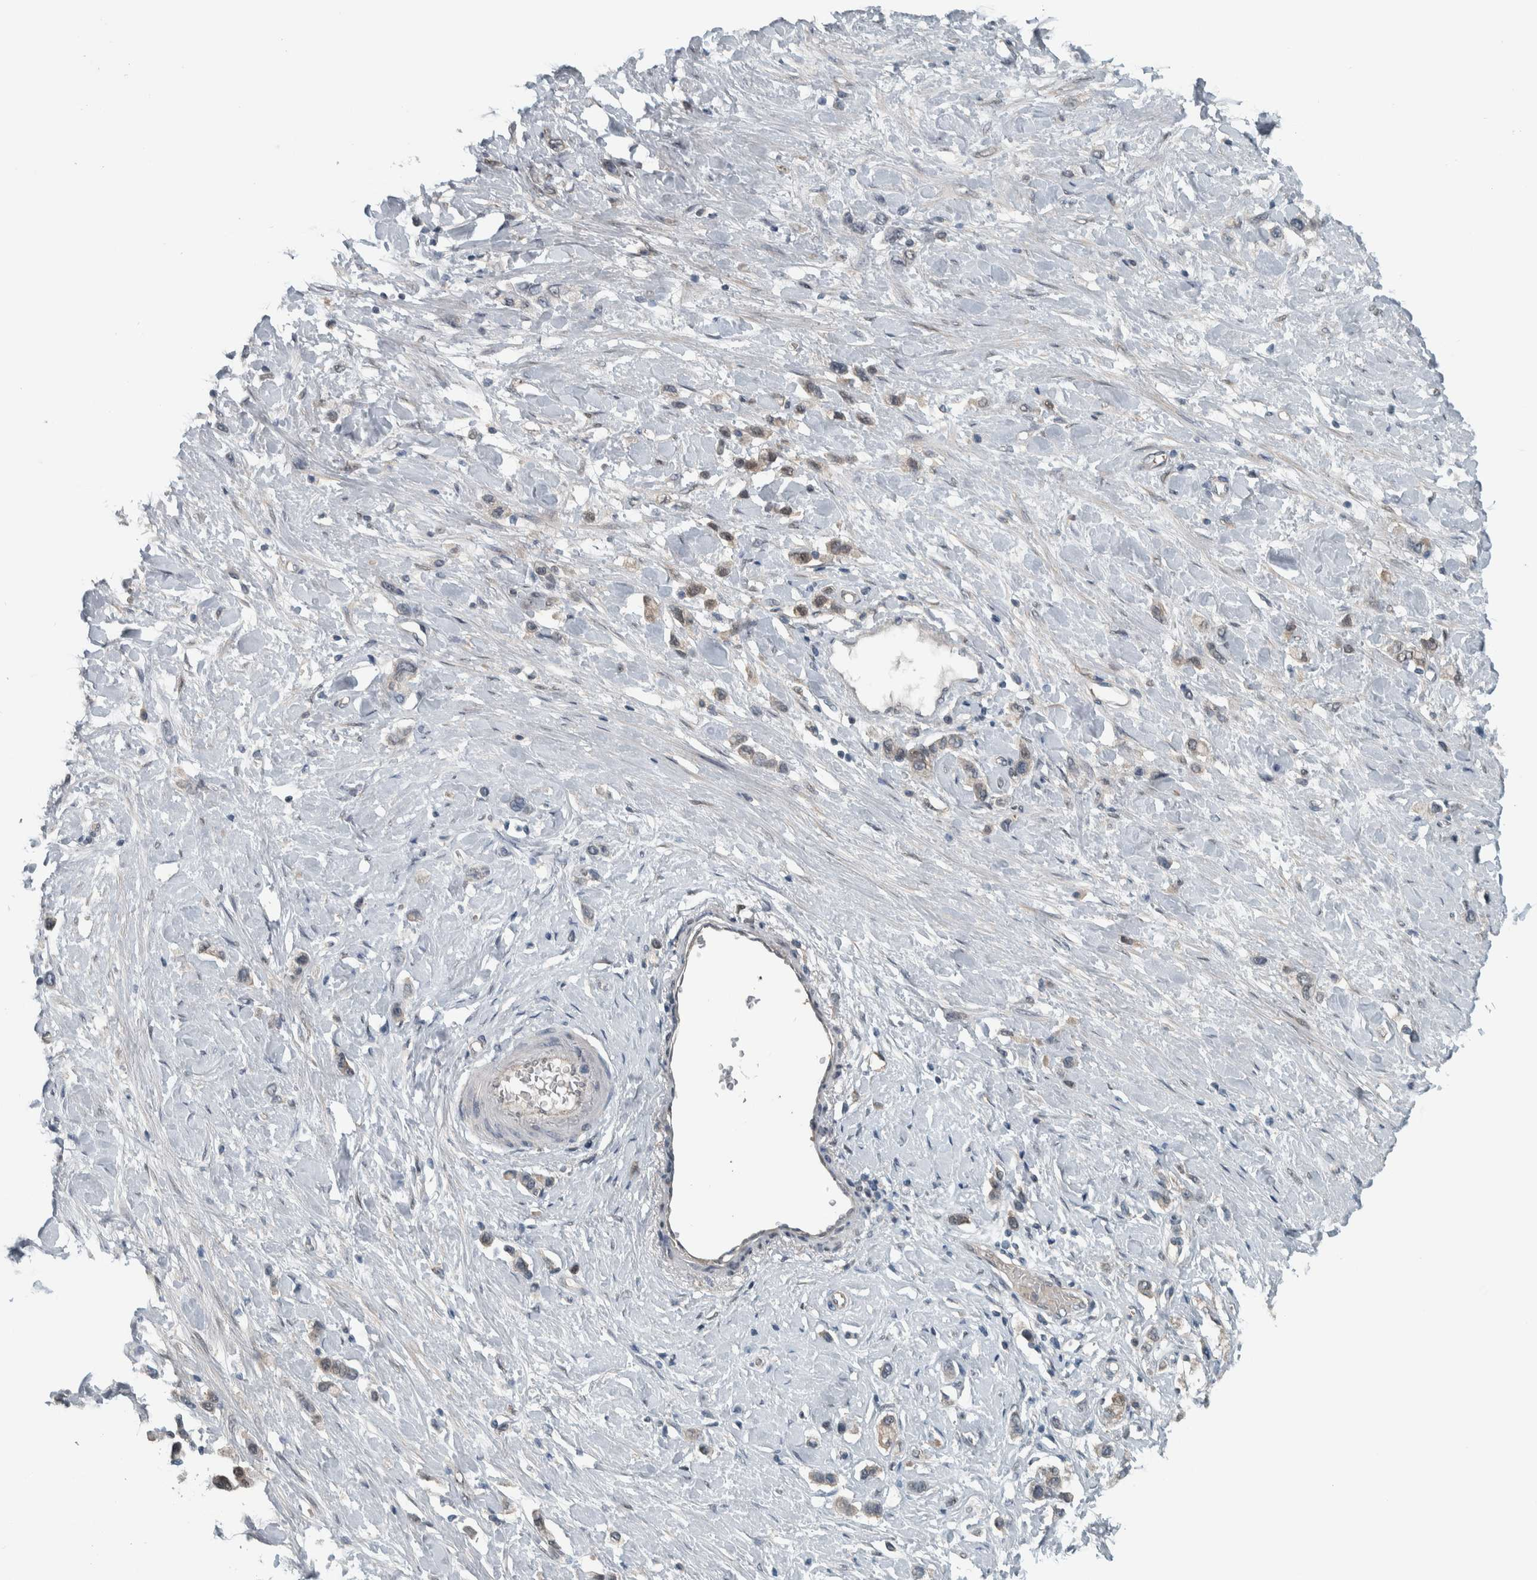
{"staining": {"intensity": "weak", "quantity": "25%-75%", "location": "nuclear"}, "tissue": "stomach cancer", "cell_type": "Tumor cells", "image_type": "cancer", "snomed": [{"axis": "morphology", "description": "Adenocarcinoma, NOS"}, {"axis": "topography", "description": "Stomach"}], "caption": "Brown immunohistochemical staining in human adenocarcinoma (stomach) demonstrates weak nuclear positivity in approximately 25%-75% of tumor cells.", "gene": "ALAD", "patient": {"sex": "female", "age": 65}}